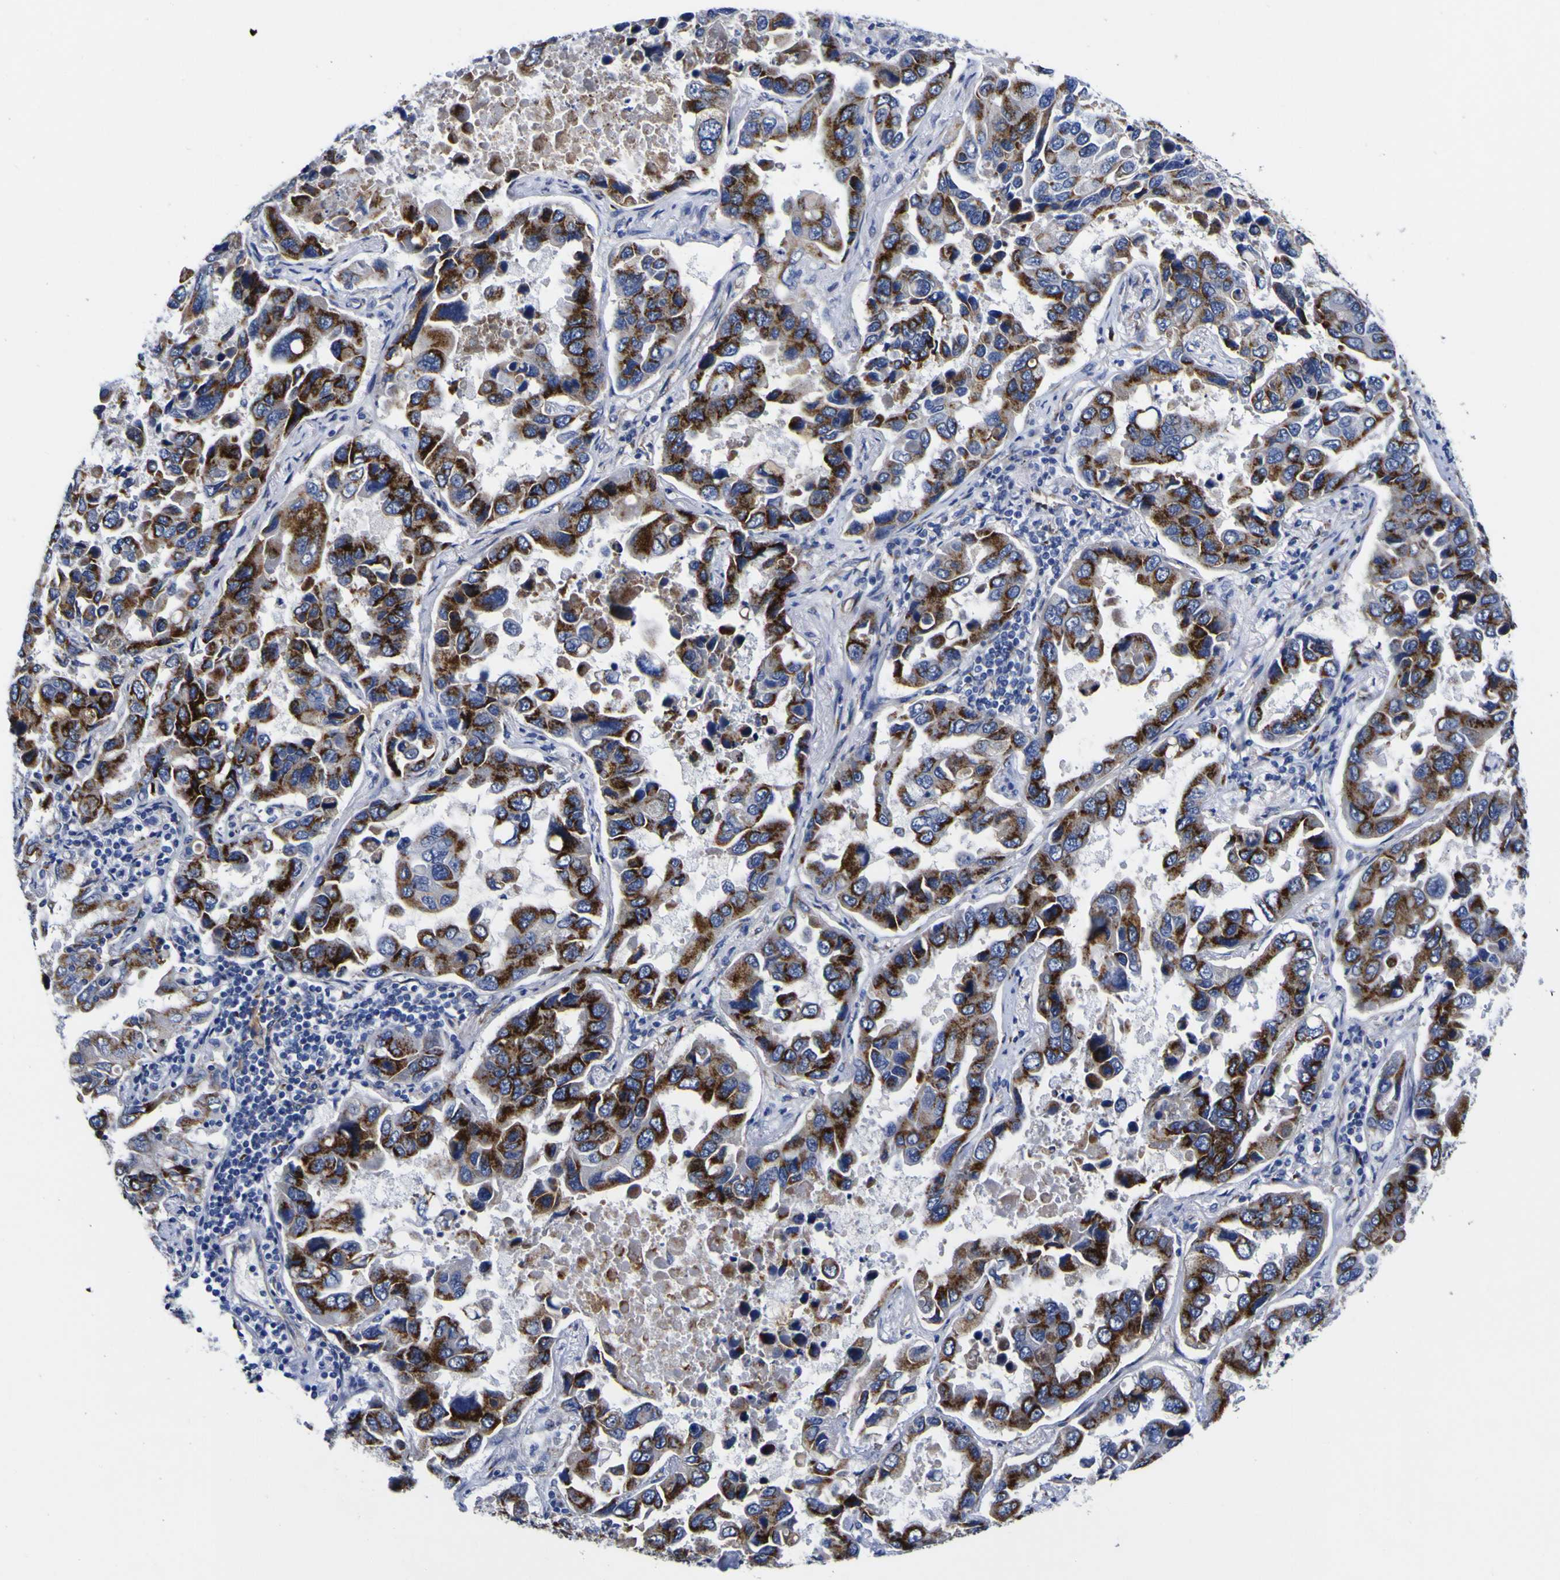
{"staining": {"intensity": "strong", "quantity": ">75%", "location": "cytoplasmic/membranous"}, "tissue": "lung cancer", "cell_type": "Tumor cells", "image_type": "cancer", "snomed": [{"axis": "morphology", "description": "Adenocarcinoma, NOS"}, {"axis": "topography", "description": "Lung"}], "caption": "Protein expression analysis of lung cancer displays strong cytoplasmic/membranous staining in about >75% of tumor cells.", "gene": "GOLM1", "patient": {"sex": "male", "age": 64}}